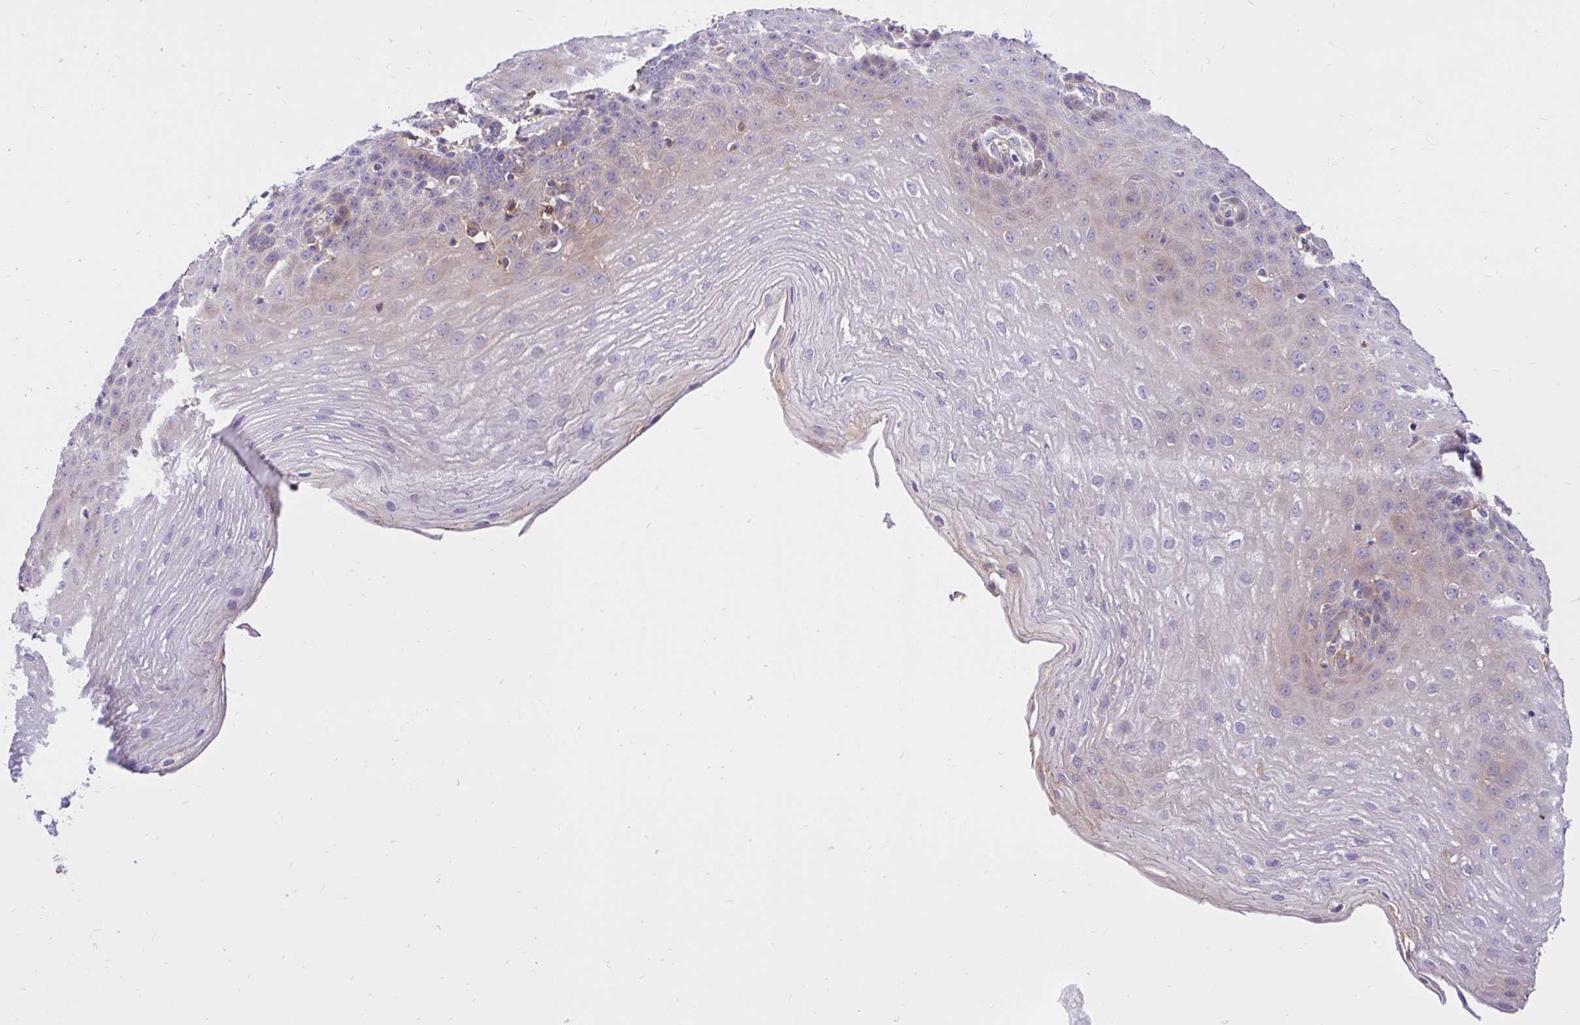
{"staining": {"intensity": "weak", "quantity": "25%-75%", "location": "cytoplasmic/membranous"}, "tissue": "esophagus", "cell_type": "Squamous epithelial cells", "image_type": "normal", "snomed": [{"axis": "morphology", "description": "Normal tissue, NOS"}, {"axis": "topography", "description": "Esophagus"}], "caption": "Immunohistochemistry (IHC) (DAB) staining of normal esophagus exhibits weak cytoplasmic/membranous protein positivity in about 25%-75% of squamous epithelial cells.", "gene": "ABCB10", "patient": {"sex": "female", "age": 81}}